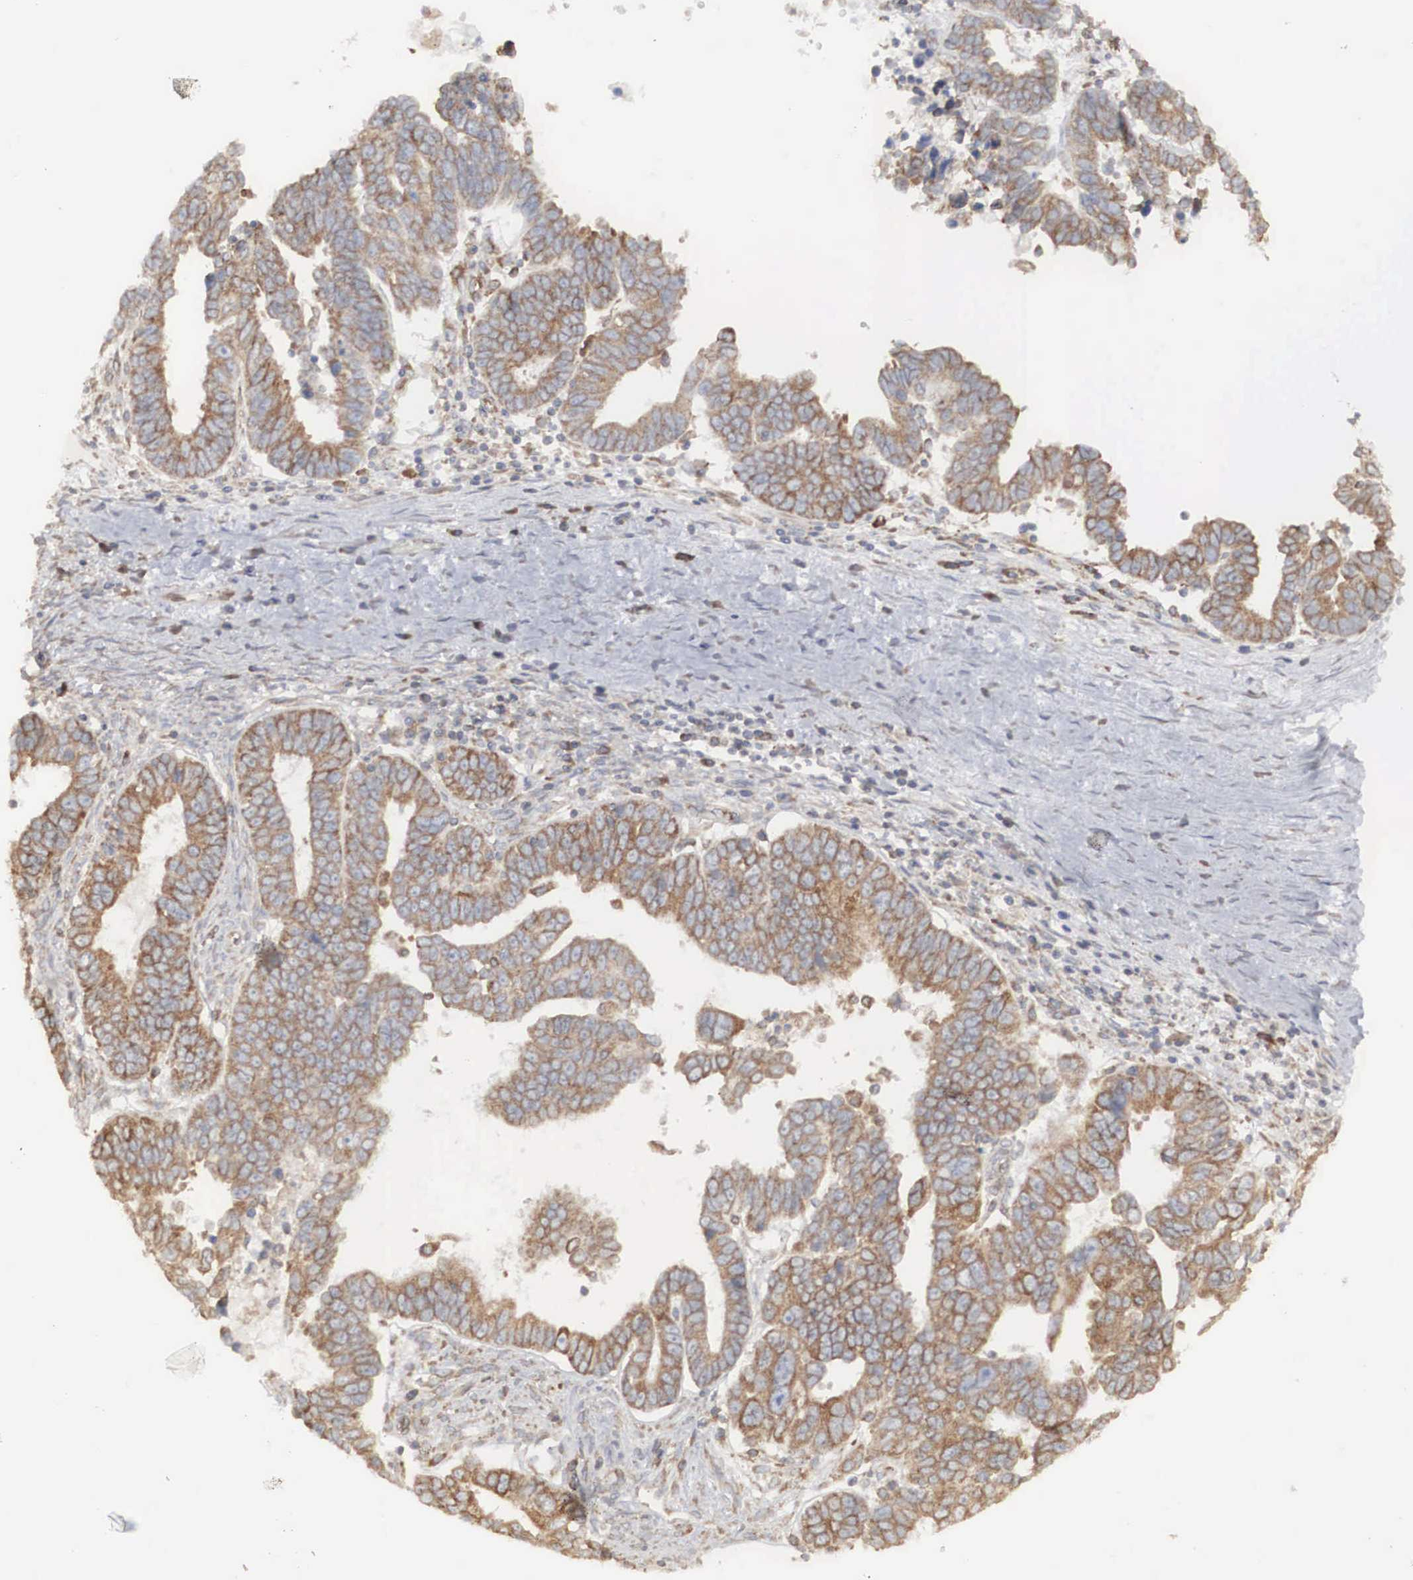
{"staining": {"intensity": "moderate", "quantity": ">75%", "location": "cytoplasmic/membranous"}, "tissue": "ovarian cancer", "cell_type": "Tumor cells", "image_type": "cancer", "snomed": [{"axis": "morphology", "description": "Carcinoma, endometroid"}, {"axis": "morphology", "description": "Cystadenocarcinoma, serous, NOS"}, {"axis": "topography", "description": "Ovary"}], "caption": "Tumor cells reveal medium levels of moderate cytoplasmic/membranous staining in approximately >75% of cells in human serous cystadenocarcinoma (ovarian). Nuclei are stained in blue.", "gene": "MIA2", "patient": {"sex": "female", "age": 45}}